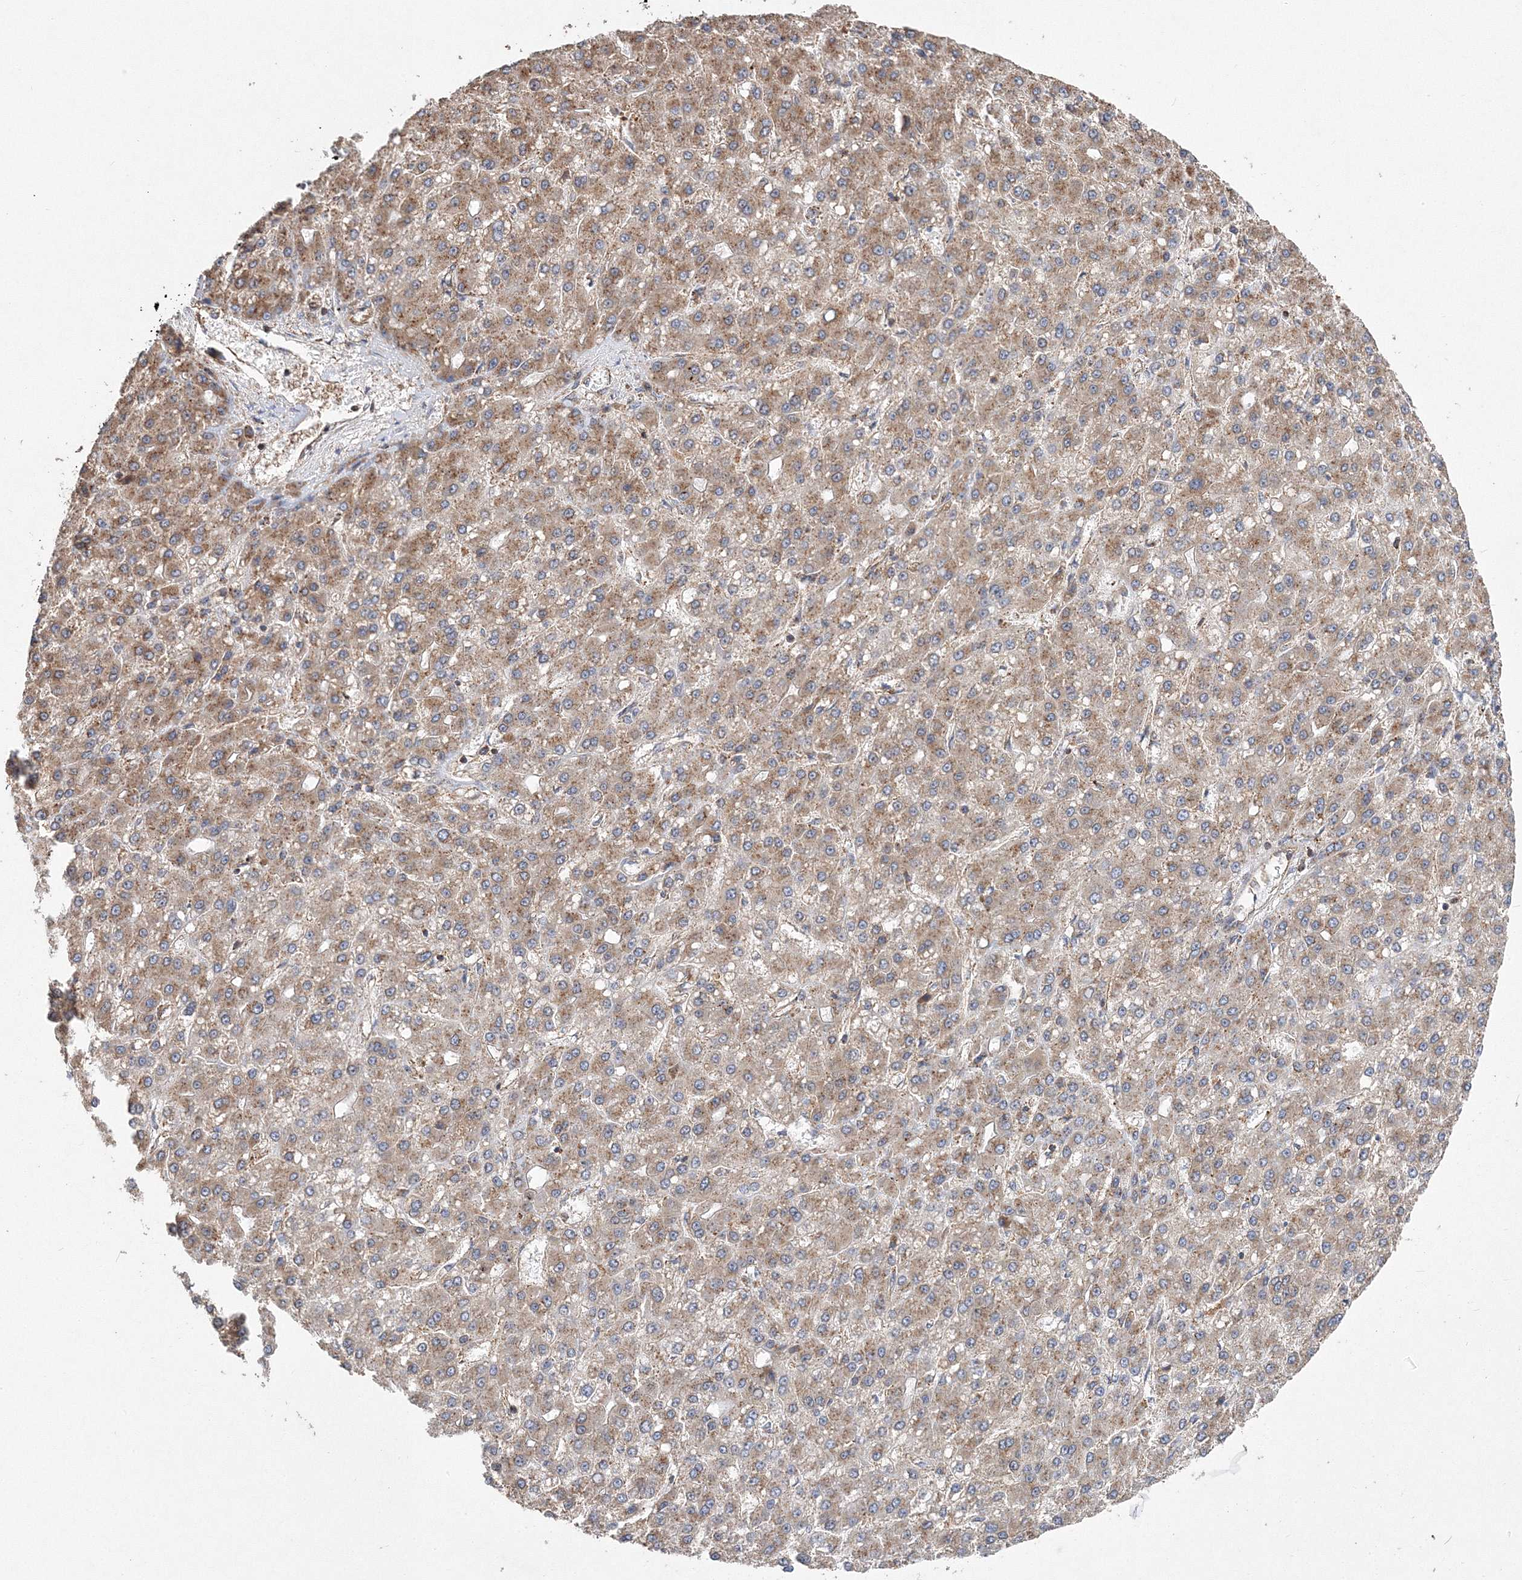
{"staining": {"intensity": "moderate", "quantity": ">75%", "location": "cytoplasmic/membranous"}, "tissue": "liver cancer", "cell_type": "Tumor cells", "image_type": "cancer", "snomed": [{"axis": "morphology", "description": "Carcinoma, Hepatocellular, NOS"}, {"axis": "topography", "description": "Liver"}], "caption": "Liver cancer stained with DAB (3,3'-diaminobenzidine) IHC shows medium levels of moderate cytoplasmic/membranous staining in about >75% of tumor cells.", "gene": "AASDH", "patient": {"sex": "male", "age": 67}}